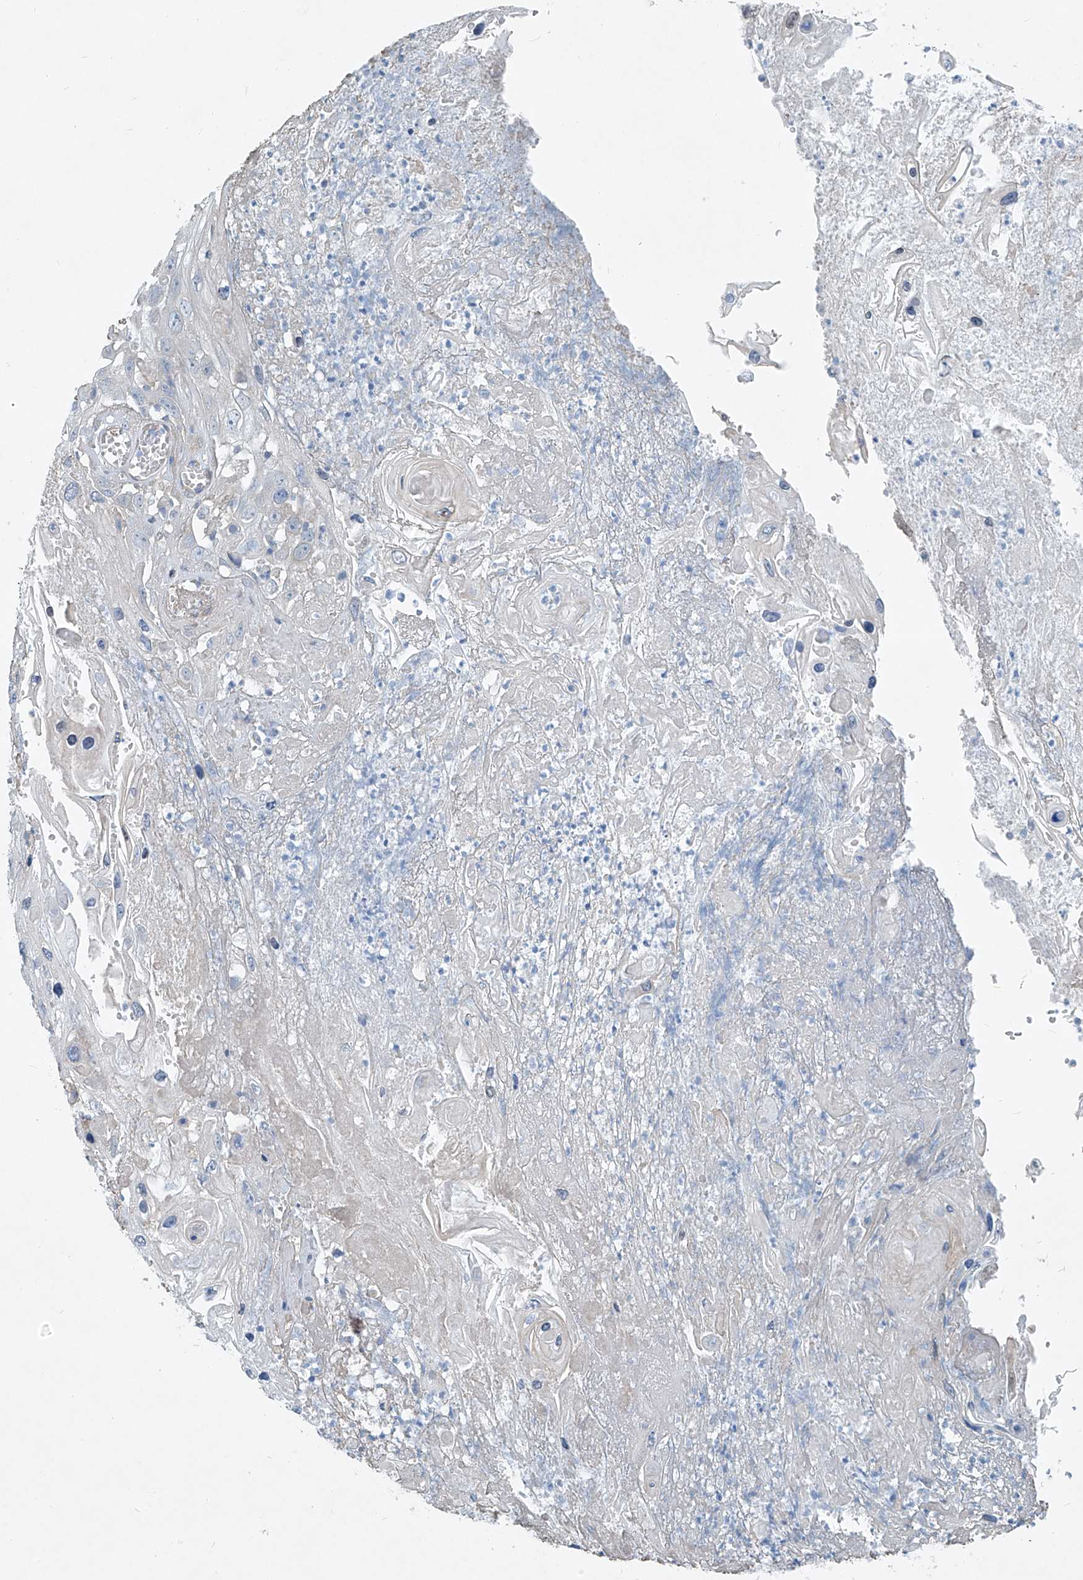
{"staining": {"intensity": "negative", "quantity": "none", "location": "none"}, "tissue": "skin cancer", "cell_type": "Tumor cells", "image_type": "cancer", "snomed": [{"axis": "morphology", "description": "Squamous cell carcinoma, NOS"}, {"axis": "topography", "description": "Skin"}], "caption": "Skin squamous cell carcinoma was stained to show a protein in brown. There is no significant staining in tumor cells.", "gene": "TNS2", "patient": {"sex": "male", "age": 55}}